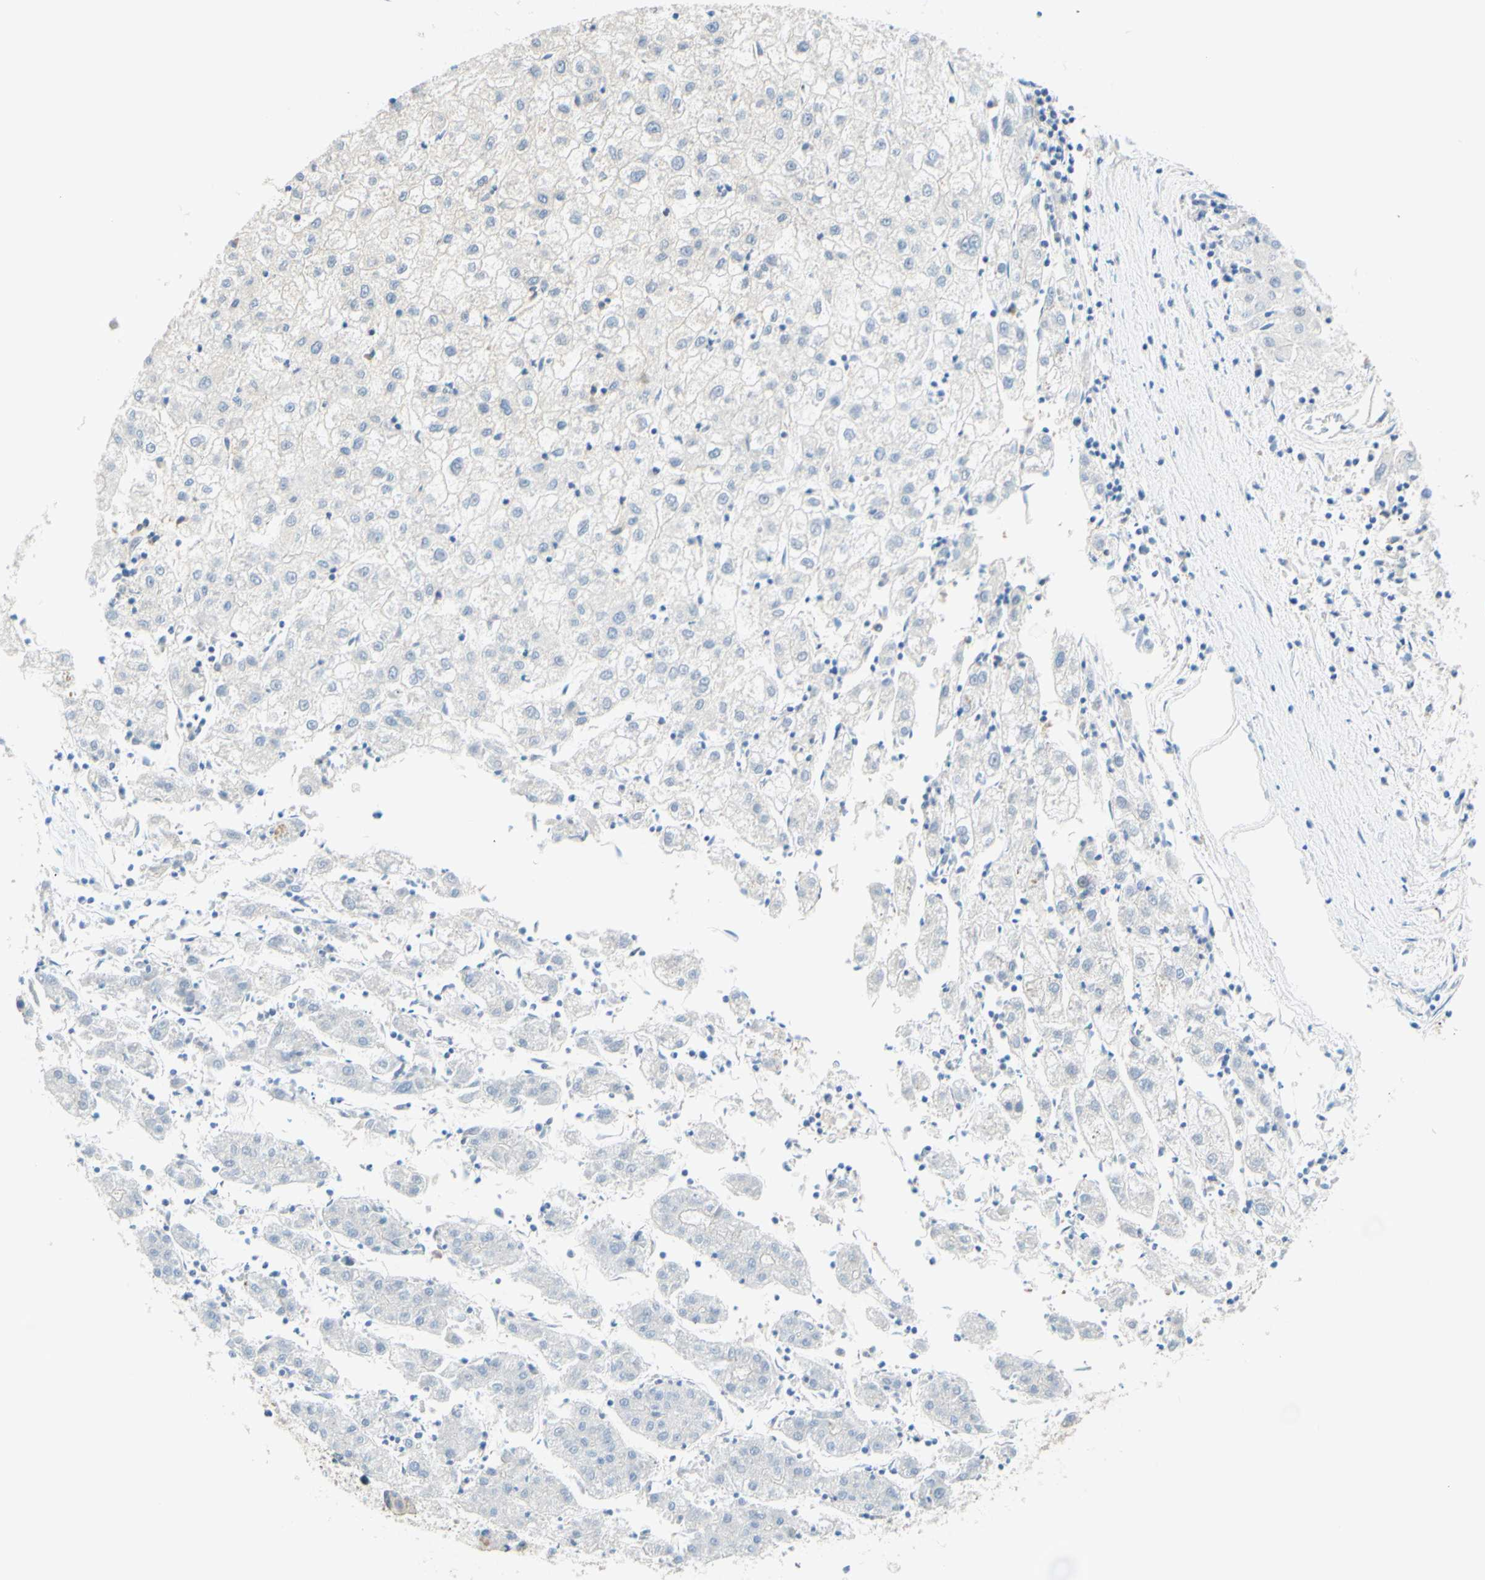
{"staining": {"intensity": "negative", "quantity": "none", "location": "none"}, "tissue": "liver cancer", "cell_type": "Tumor cells", "image_type": "cancer", "snomed": [{"axis": "morphology", "description": "Carcinoma, Hepatocellular, NOS"}, {"axis": "topography", "description": "Liver"}], "caption": "The immunohistochemistry histopathology image has no significant positivity in tumor cells of liver cancer (hepatocellular carcinoma) tissue. (Stains: DAB (3,3'-diaminobenzidine) immunohistochemistry (IHC) with hematoxylin counter stain, Microscopy: brightfield microscopy at high magnification).", "gene": "C2CD2L", "patient": {"sex": "male", "age": 72}}